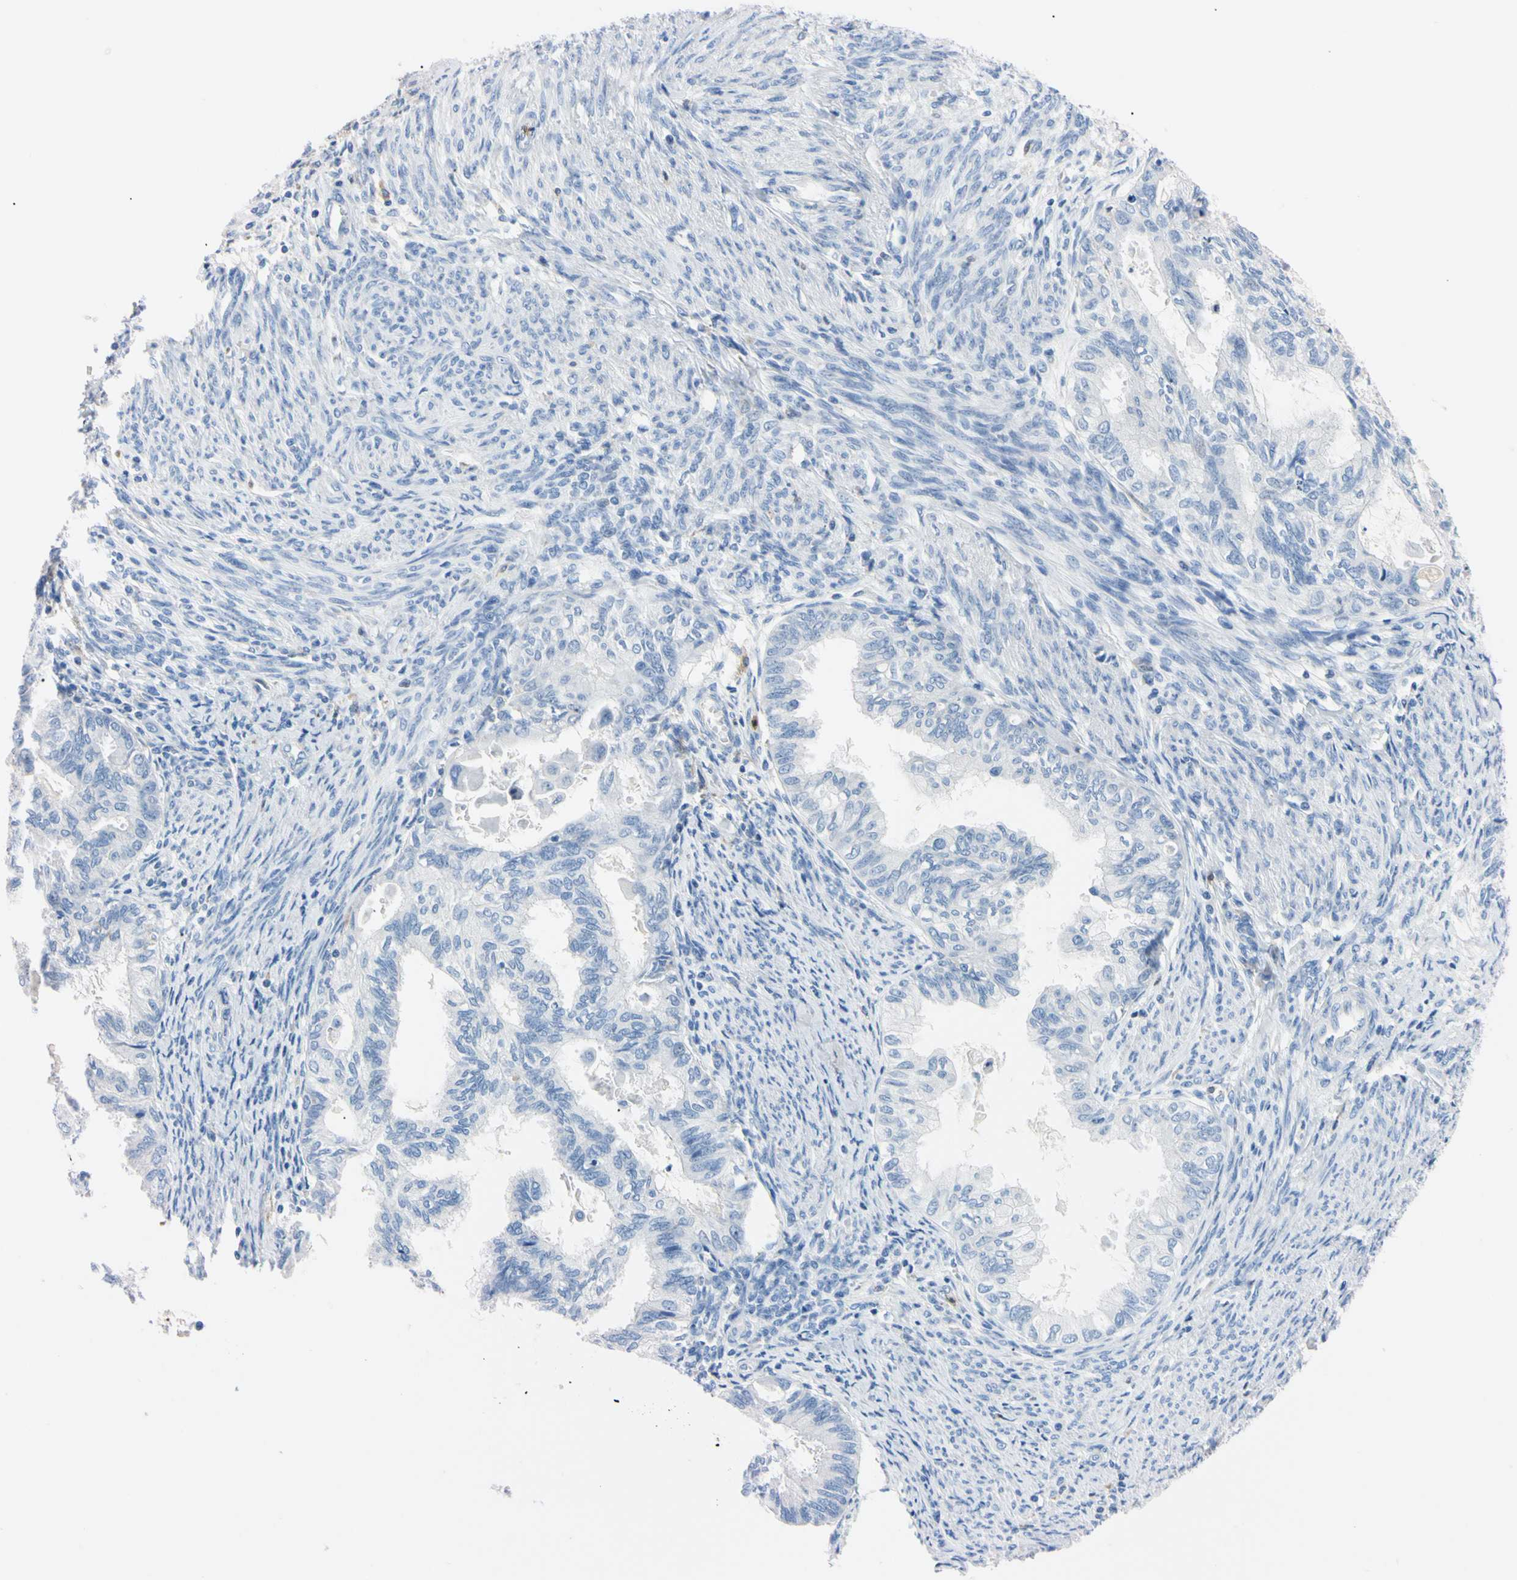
{"staining": {"intensity": "negative", "quantity": "none", "location": "none"}, "tissue": "cervical cancer", "cell_type": "Tumor cells", "image_type": "cancer", "snomed": [{"axis": "morphology", "description": "Normal tissue, NOS"}, {"axis": "morphology", "description": "Adenocarcinoma, NOS"}, {"axis": "topography", "description": "Cervix"}, {"axis": "topography", "description": "Endometrium"}], "caption": "The micrograph displays no staining of tumor cells in cervical adenocarcinoma.", "gene": "NCF4", "patient": {"sex": "female", "age": 86}}